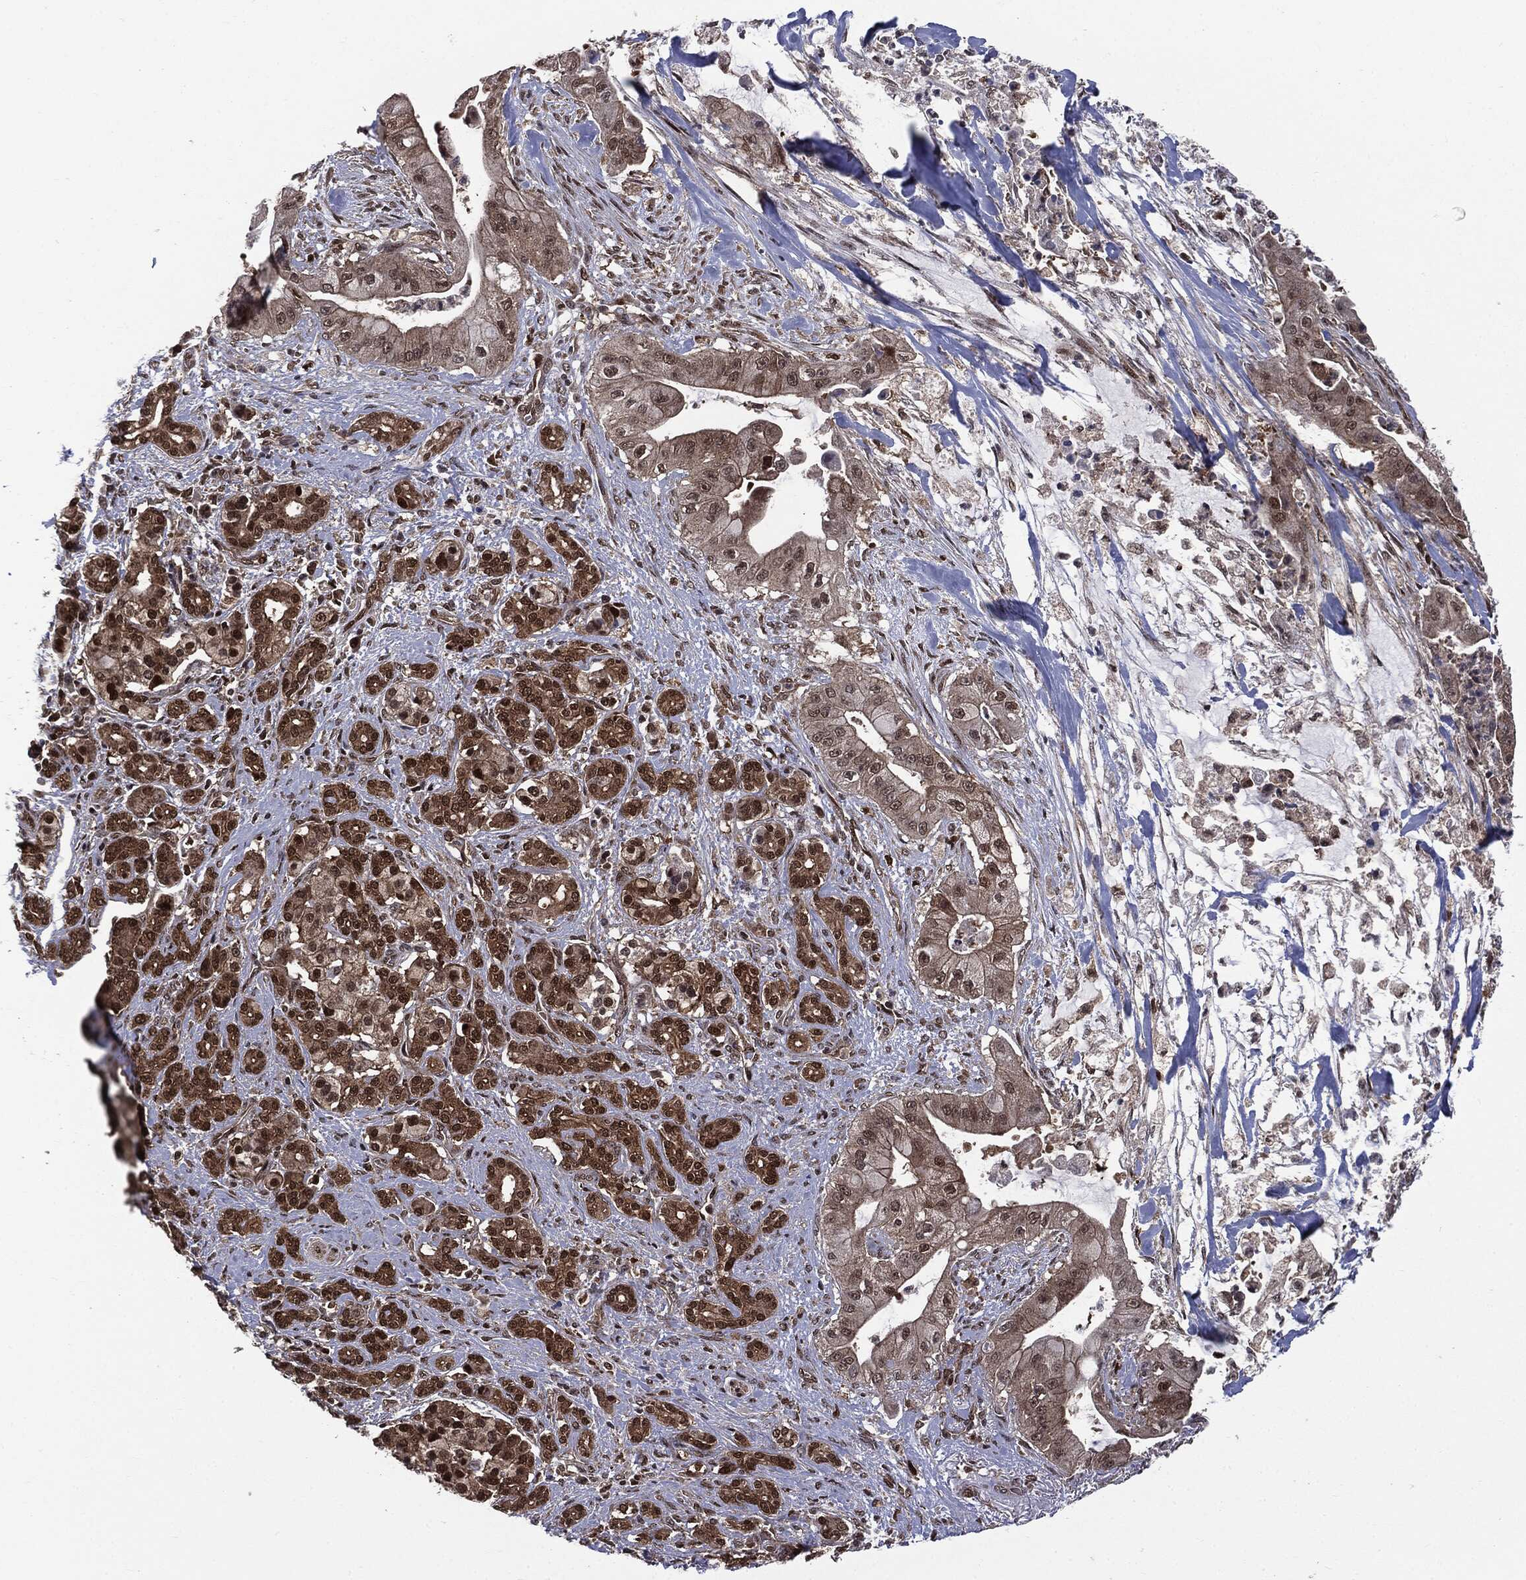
{"staining": {"intensity": "strong", "quantity": ">75%", "location": "cytoplasmic/membranous,nuclear"}, "tissue": "pancreatic cancer", "cell_type": "Tumor cells", "image_type": "cancer", "snomed": [{"axis": "morphology", "description": "Normal tissue, NOS"}, {"axis": "morphology", "description": "Inflammation, NOS"}, {"axis": "morphology", "description": "Adenocarcinoma, NOS"}, {"axis": "topography", "description": "Pancreas"}], "caption": "DAB (3,3'-diaminobenzidine) immunohistochemical staining of human pancreatic adenocarcinoma shows strong cytoplasmic/membranous and nuclear protein positivity in approximately >75% of tumor cells.", "gene": "PTPA", "patient": {"sex": "male", "age": 57}}